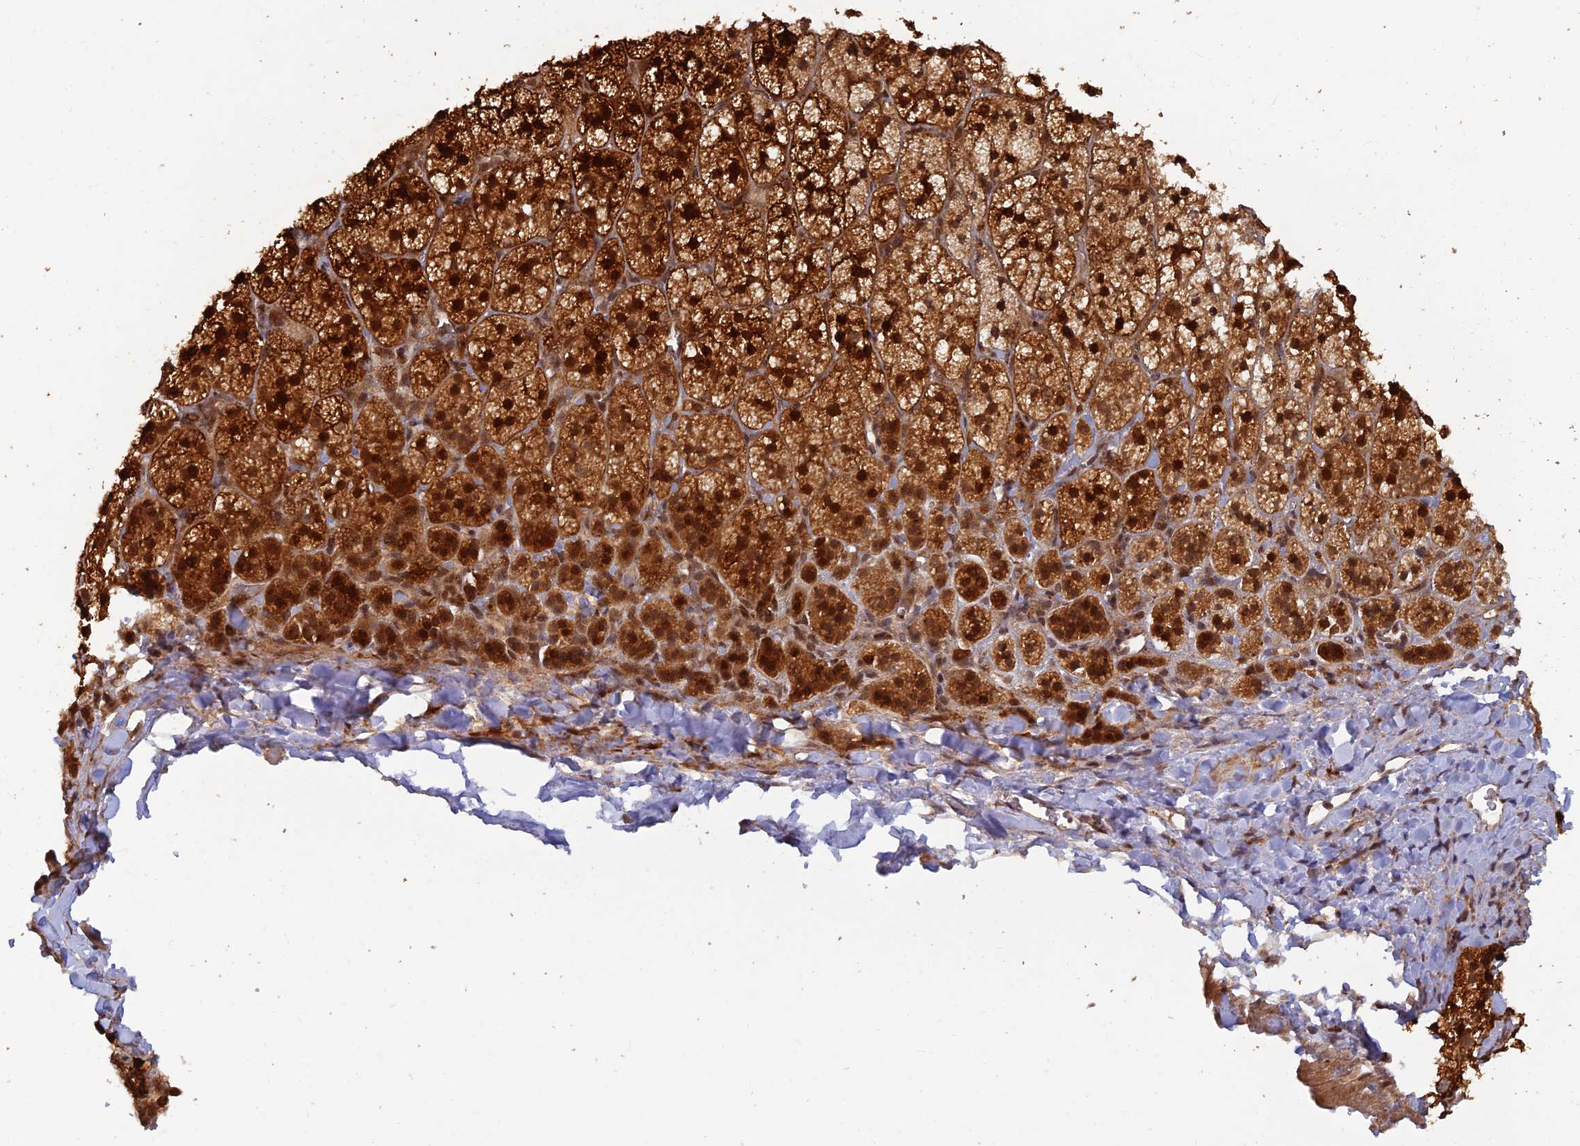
{"staining": {"intensity": "strong", "quantity": ">75%", "location": "cytoplasmic/membranous,nuclear"}, "tissue": "adrenal gland", "cell_type": "Glandular cells", "image_type": "normal", "snomed": [{"axis": "morphology", "description": "Normal tissue, NOS"}, {"axis": "topography", "description": "Adrenal gland"}], "caption": "Immunohistochemistry (IHC) histopathology image of normal adrenal gland: adrenal gland stained using immunohistochemistry exhibits high levels of strong protein expression localized specifically in the cytoplasmic/membranous,nuclear of glandular cells, appearing as a cytoplasmic/membranous,nuclear brown color.", "gene": "ZNF565", "patient": {"sex": "female", "age": 44}}